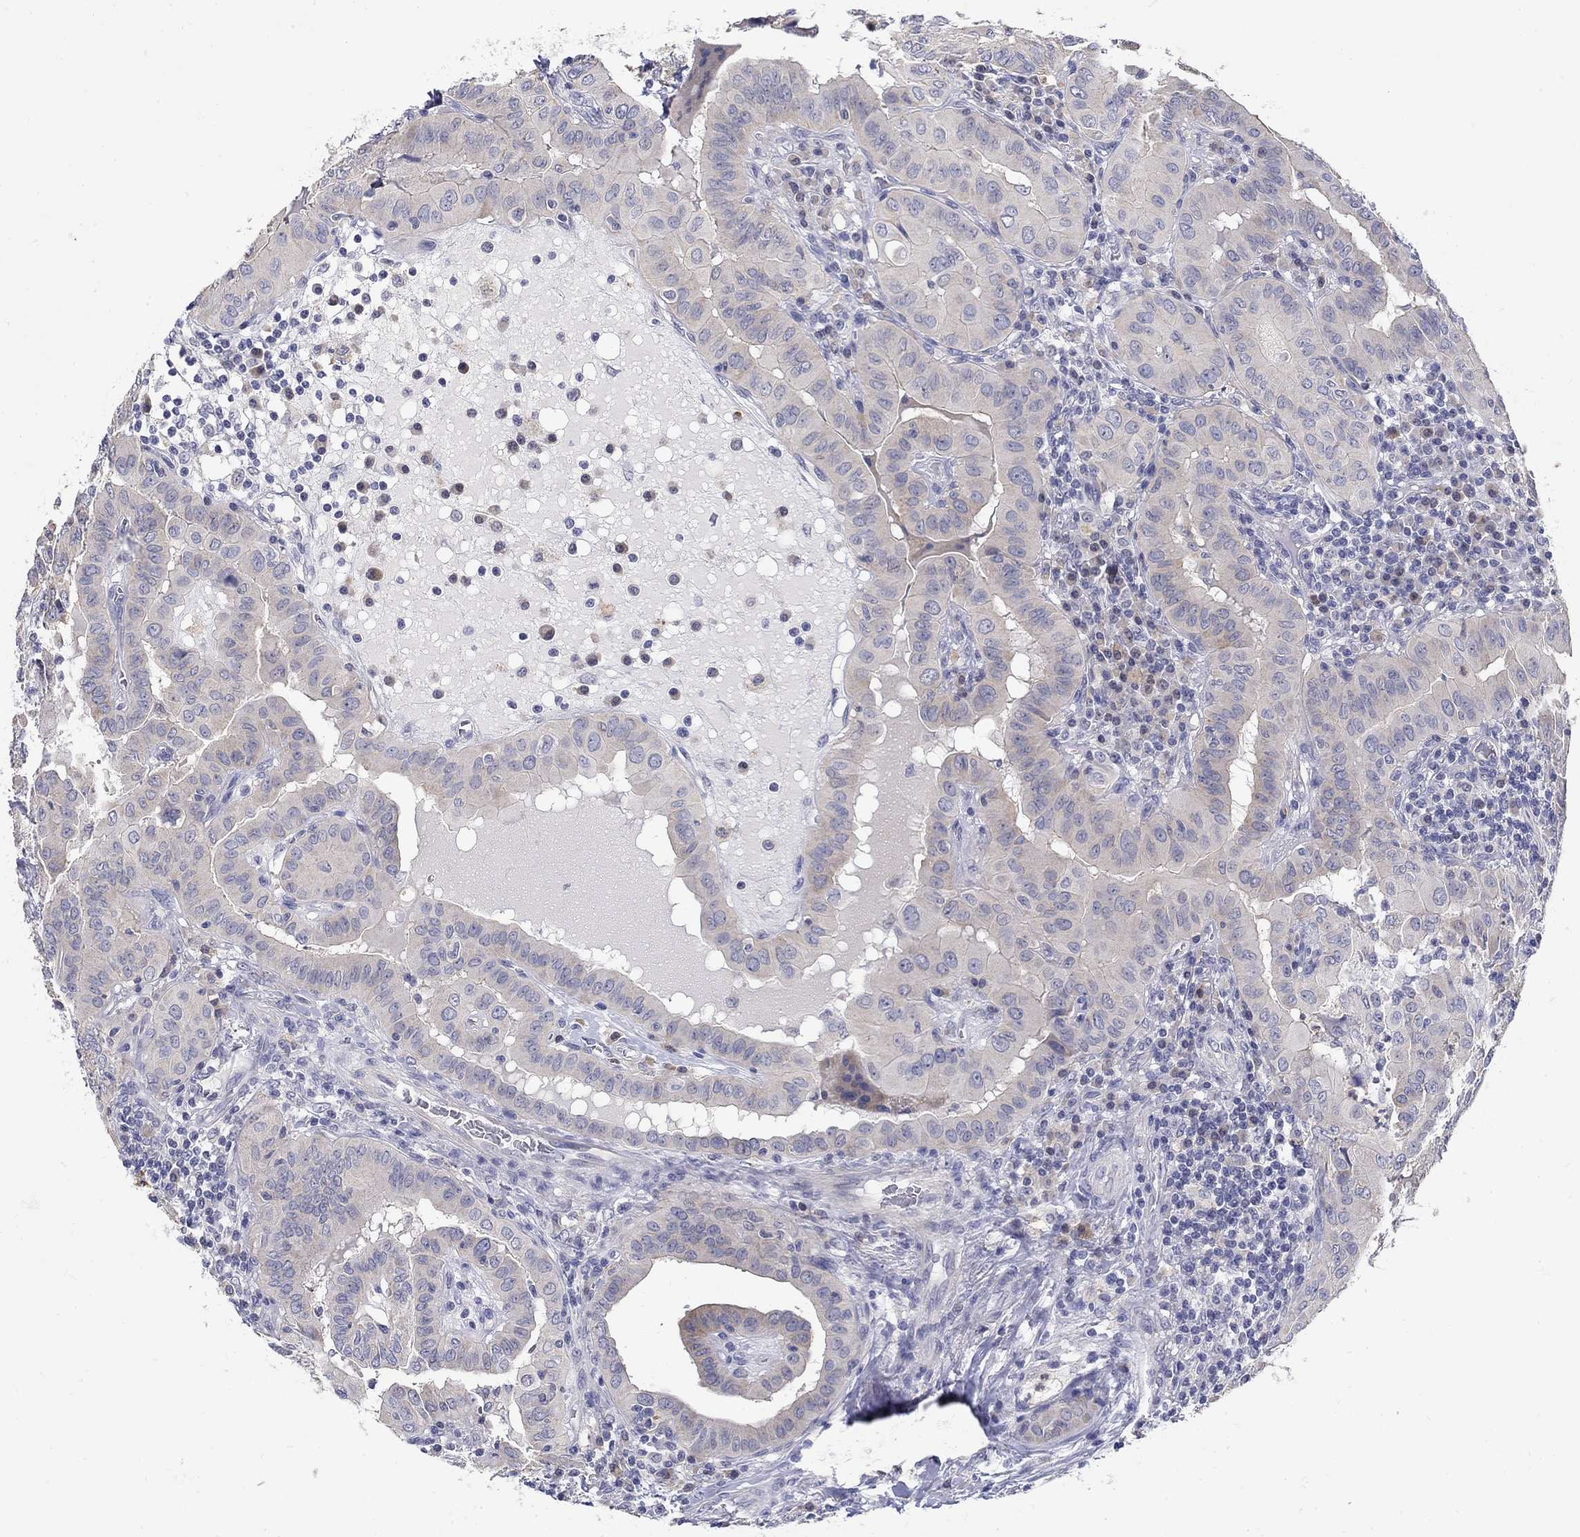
{"staining": {"intensity": "negative", "quantity": "none", "location": "none"}, "tissue": "thyroid cancer", "cell_type": "Tumor cells", "image_type": "cancer", "snomed": [{"axis": "morphology", "description": "Papillary adenocarcinoma, NOS"}, {"axis": "topography", "description": "Thyroid gland"}], "caption": "High power microscopy photomicrograph of an immunohistochemistry (IHC) histopathology image of thyroid cancer (papillary adenocarcinoma), revealing no significant expression in tumor cells.", "gene": "ABCA4", "patient": {"sex": "female", "age": 37}}